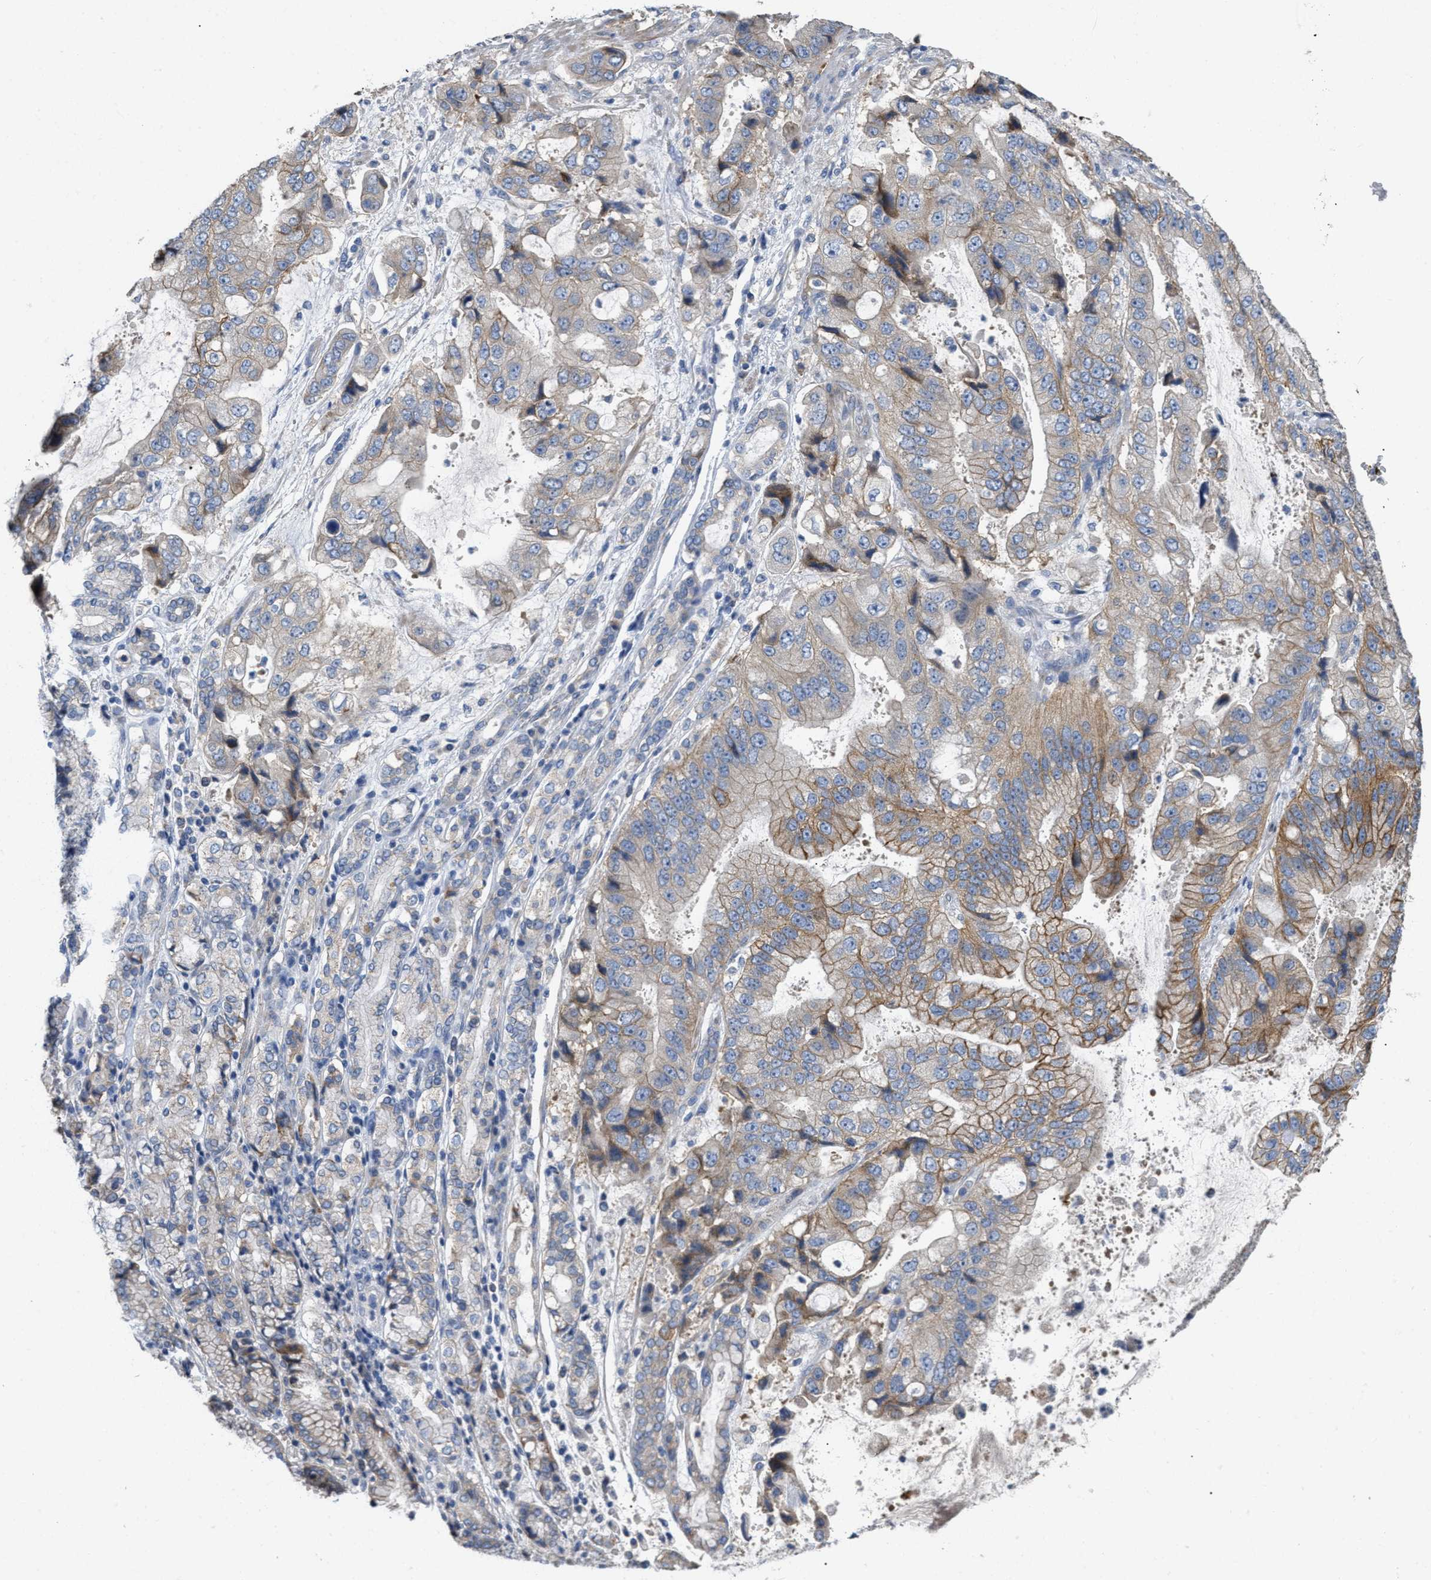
{"staining": {"intensity": "moderate", "quantity": "25%-75%", "location": "cytoplasmic/membranous"}, "tissue": "stomach cancer", "cell_type": "Tumor cells", "image_type": "cancer", "snomed": [{"axis": "morphology", "description": "Normal tissue, NOS"}, {"axis": "morphology", "description": "Adenocarcinoma, NOS"}, {"axis": "topography", "description": "Stomach"}], "caption": "Protein expression analysis of stomach cancer (adenocarcinoma) displays moderate cytoplasmic/membranous expression in about 25%-75% of tumor cells.", "gene": "DHX58", "patient": {"sex": "male", "age": 62}}